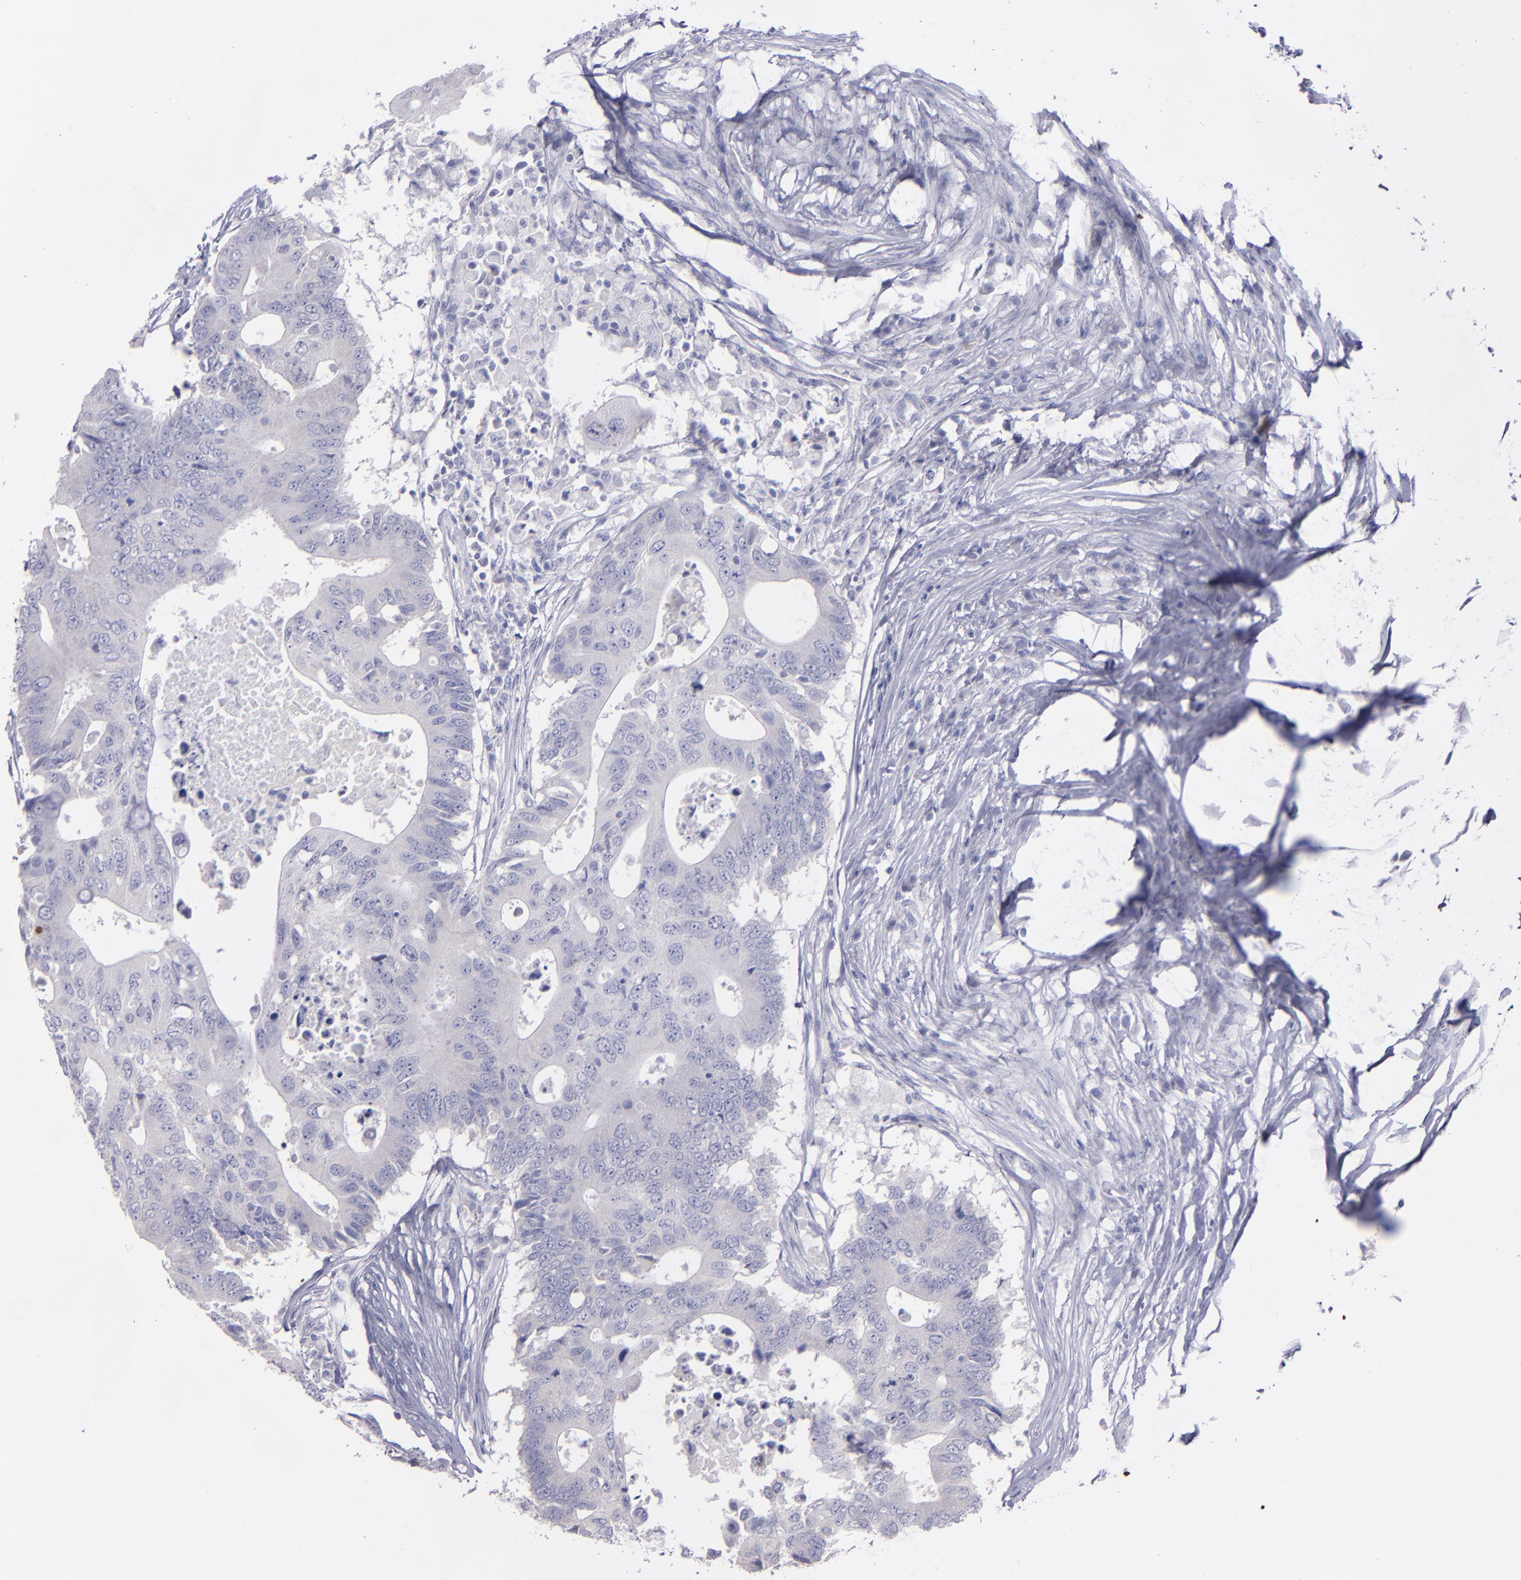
{"staining": {"intensity": "negative", "quantity": "none", "location": "none"}, "tissue": "colorectal cancer", "cell_type": "Tumor cells", "image_type": "cancer", "snomed": [{"axis": "morphology", "description": "Adenocarcinoma, NOS"}, {"axis": "topography", "description": "Colon"}], "caption": "DAB immunohistochemical staining of colorectal cancer (adenocarcinoma) displays no significant positivity in tumor cells.", "gene": "SNAP25", "patient": {"sex": "male", "age": 71}}